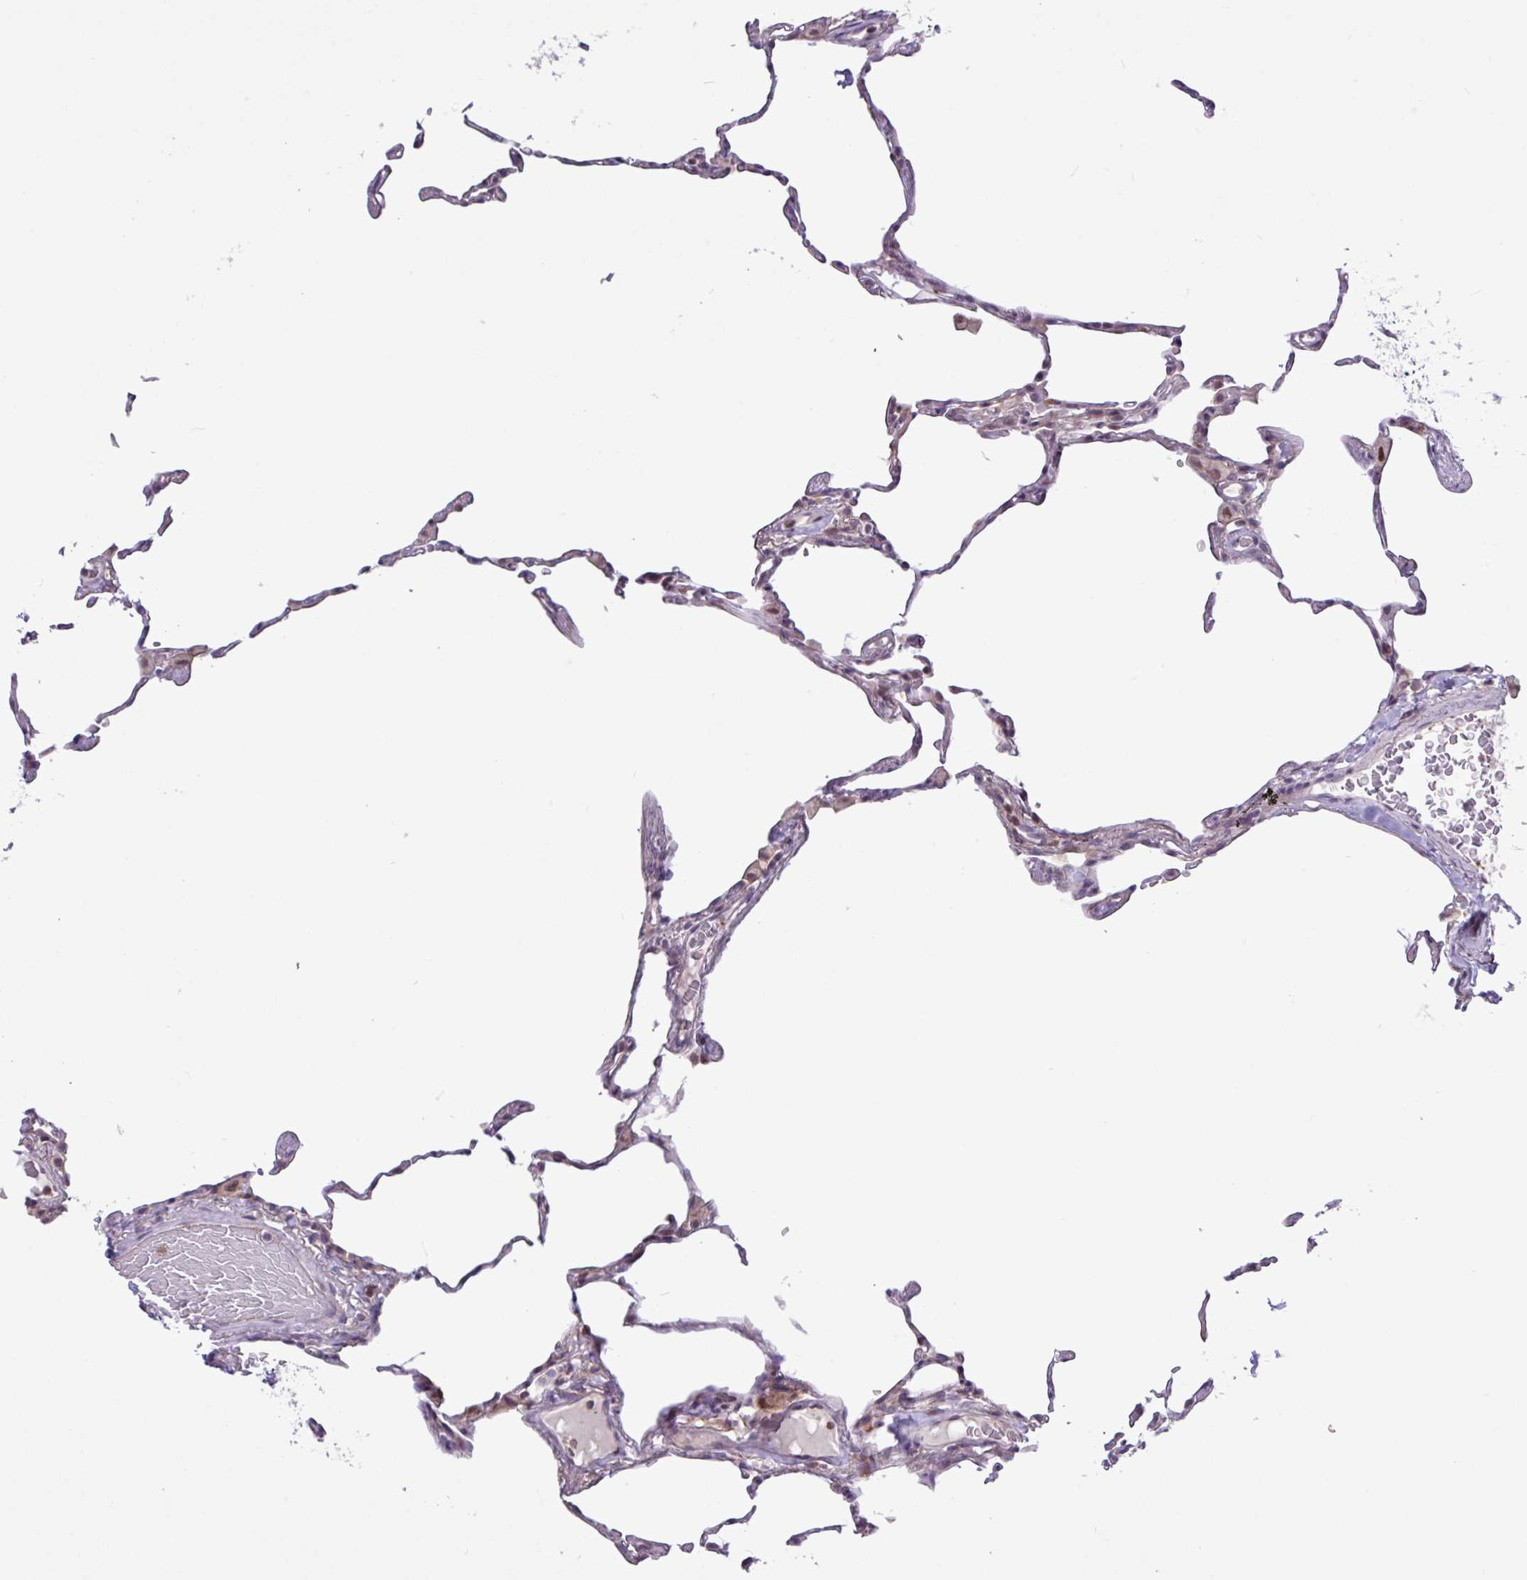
{"staining": {"intensity": "weak", "quantity": "25%-75%", "location": "nuclear"}, "tissue": "lung", "cell_type": "Alveolar cells", "image_type": "normal", "snomed": [{"axis": "morphology", "description": "Normal tissue, NOS"}, {"axis": "topography", "description": "Lung"}], "caption": "Alveolar cells show weak nuclear expression in approximately 25%-75% of cells in unremarkable lung. Using DAB (3,3'-diaminobenzidine) (brown) and hematoxylin (blue) stains, captured at high magnification using brightfield microscopy.", "gene": "RTL3", "patient": {"sex": "female", "age": 57}}